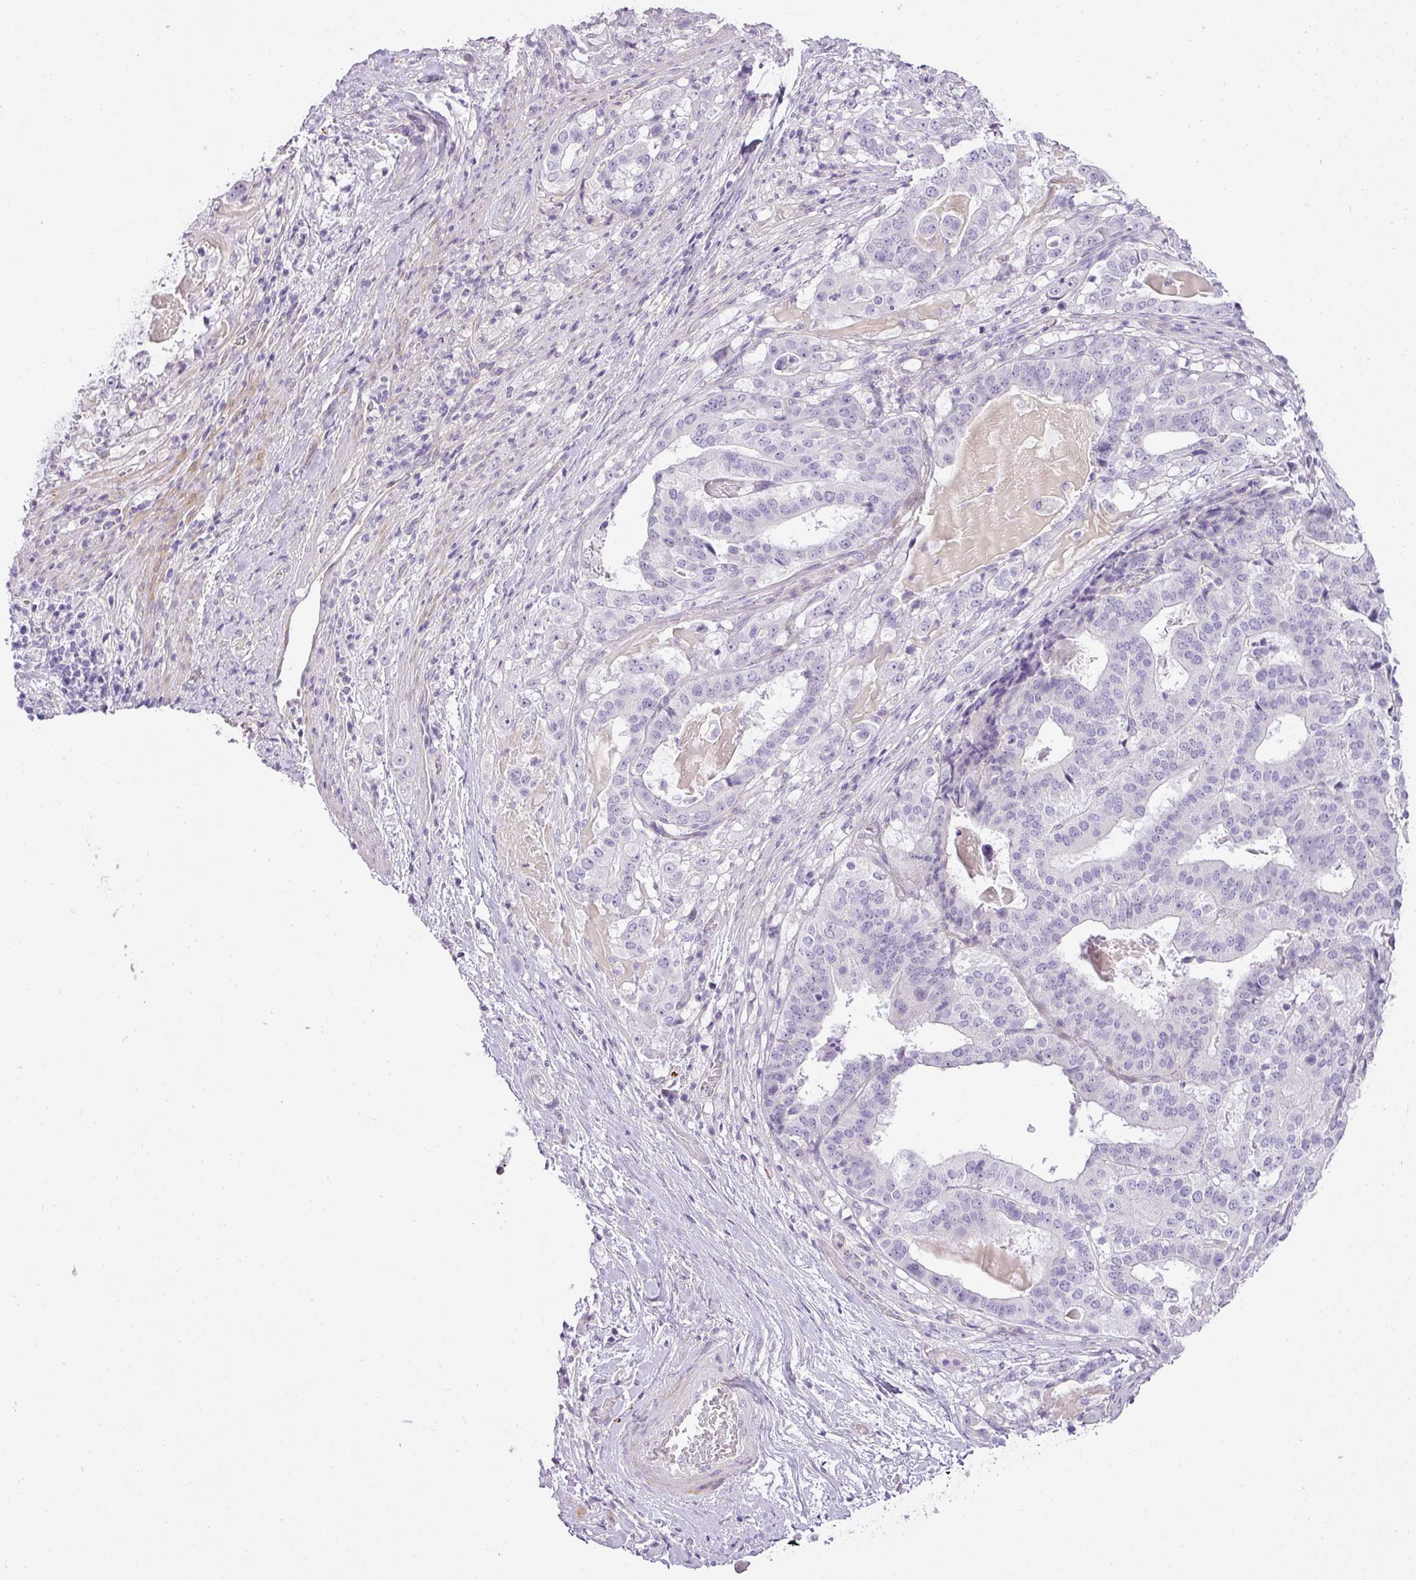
{"staining": {"intensity": "negative", "quantity": "none", "location": "none"}, "tissue": "stomach cancer", "cell_type": "Tumor cells", "image_type": "cancer", "snomed": [{"axis": "morphology", "description": "Adenocarcinoma, NOS"}, {"axis": "topography", "description": "Stomach"}], "caption": "Tumor cells show no significant protein expression in stomach cancer. Nuclei are stained in blue.", "gene": "RAX2", "patient": {"sex": "male", "age": 48}}